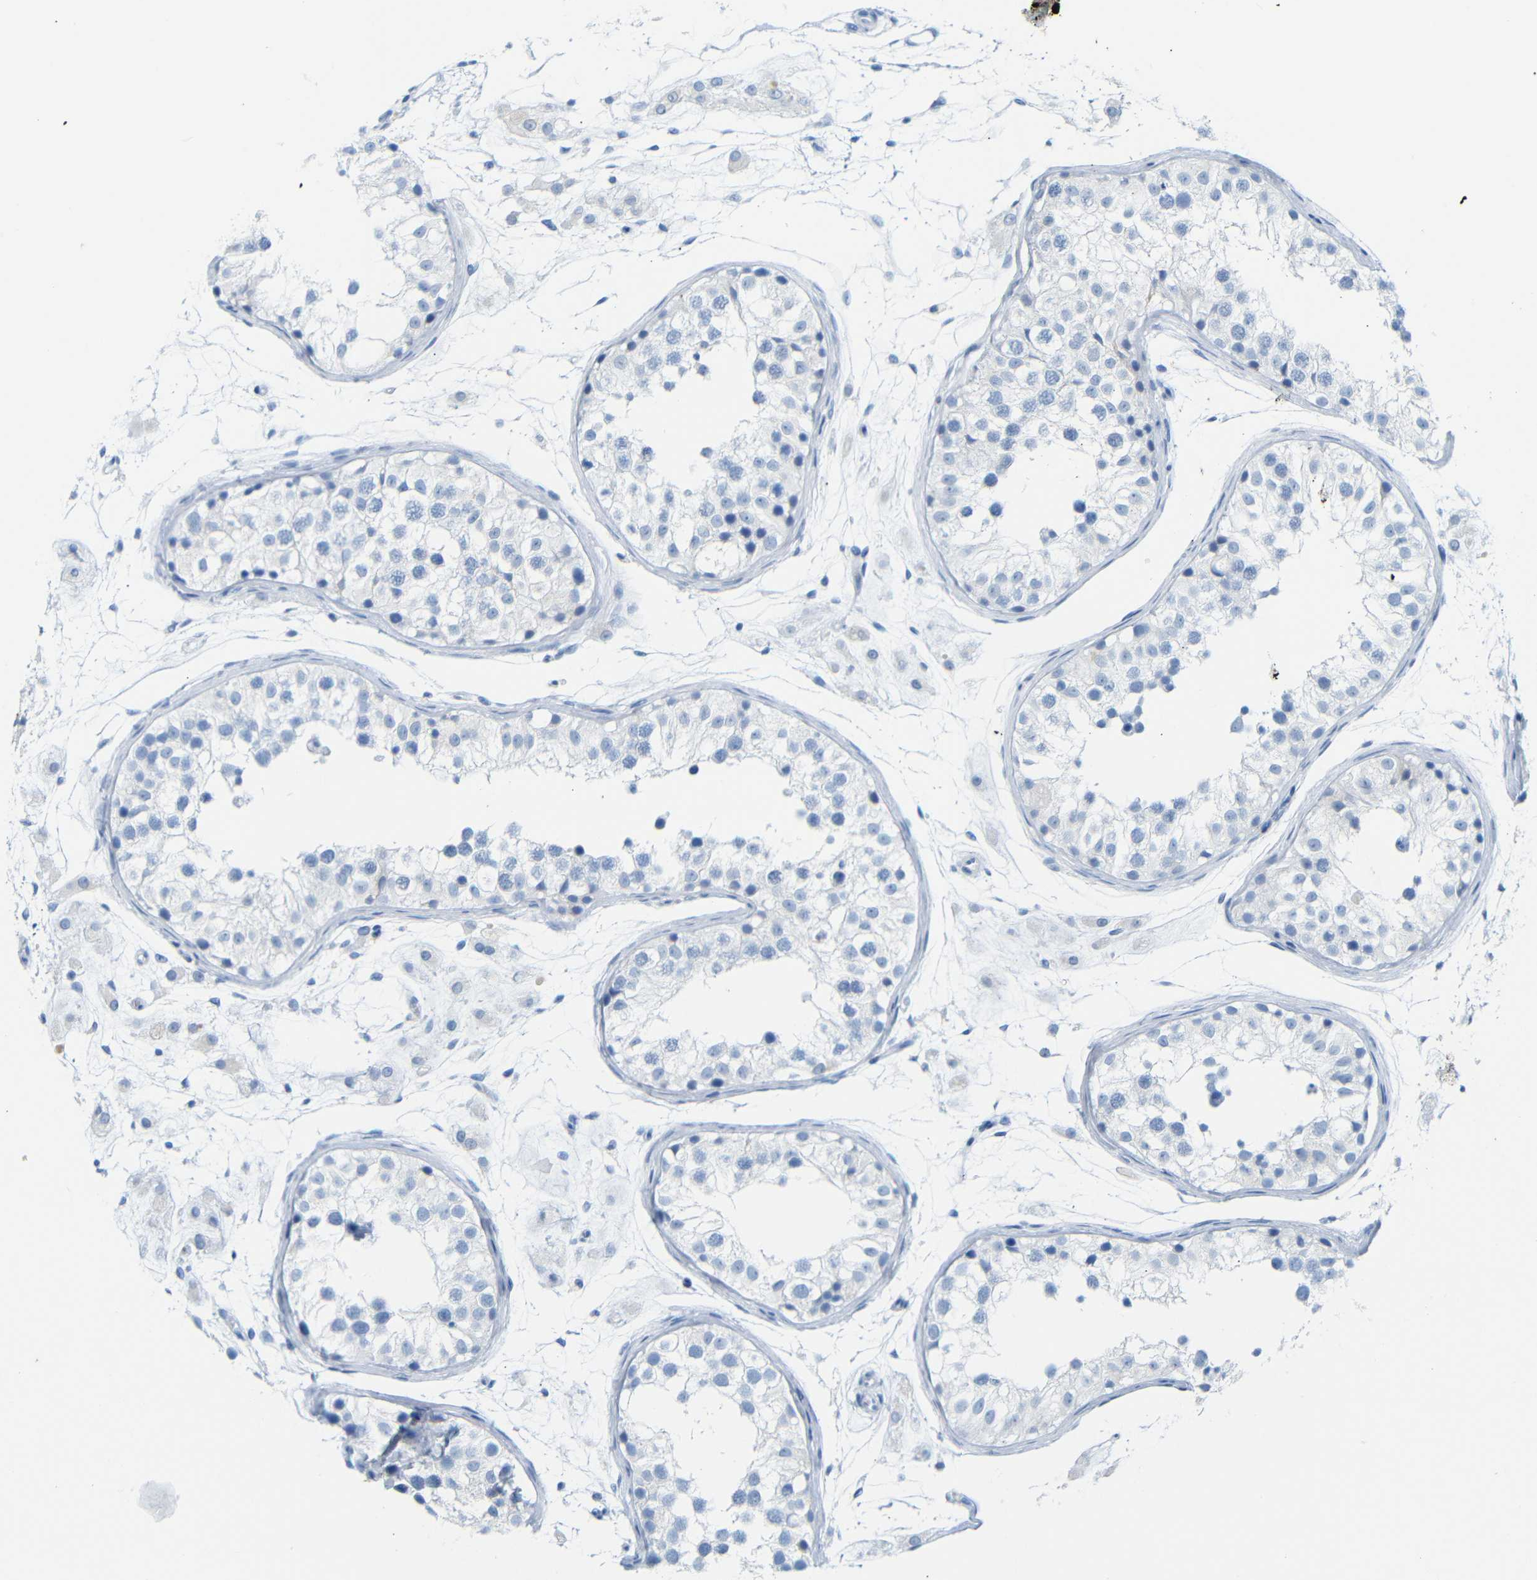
{"staining": {"intensity": "negative", "quantity": "none", "location": "none"}, "tissue": "testis", "cell_type": "Cells in seminiferous ducts", "image_type": "normal", "snomed": [{"axis": "morphology", "description": "Normal tissue, NOS"}, {"axis": "morphology", "description": "Adenocarcinoma, metastatic, NOS"}, {"axis": "topography", "description": "Testis"}], "caption": "Image shows no protein expression in cells in seminiferous ducts of unremarkable testis.", "gene": "FCRL1", "patient": {"sex": "male", "age": 26}}